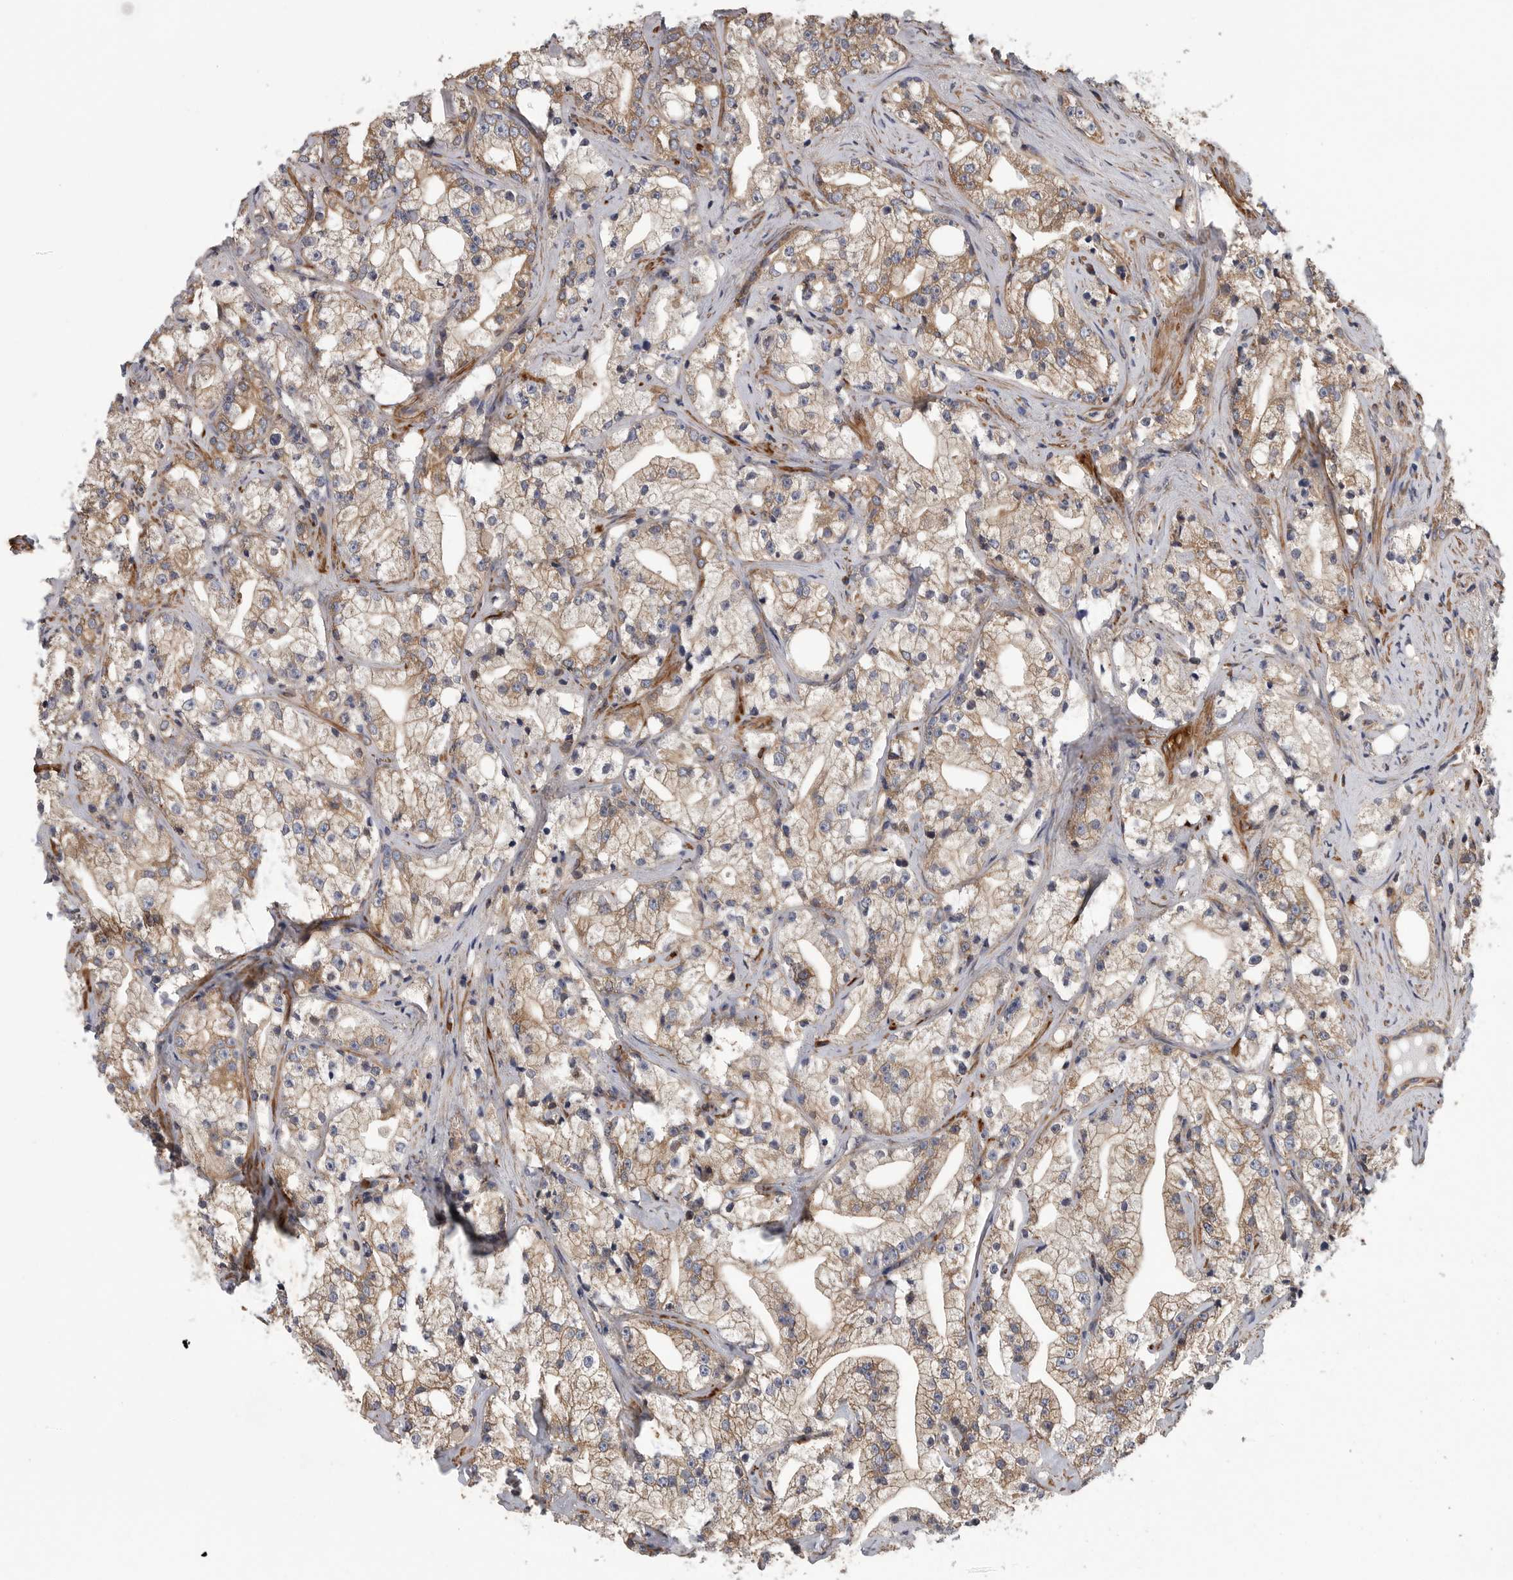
{"staining": {"intensity": "weak", "quantity": ">75%", "location": "cytoplasmic/membranous"}, "tissue": "prostate cancer", "cell_type": "Tumor cells", "image_type": "cancer", "snomed": [{"axis": "morphology", "description": "Adenocarcinoma, High grade"}, {"axis": "topography", "description": "Prostate"}], "caption": "Weak cytoplasmic/membranous staining for a protein is seen in approximately >75% of tumor cells of high-grade adenocarcinoma (prostate) using immunohistochemistry (IHC).", "gene": "OXR1", "patient": {"sex": "male", "age": 64}}